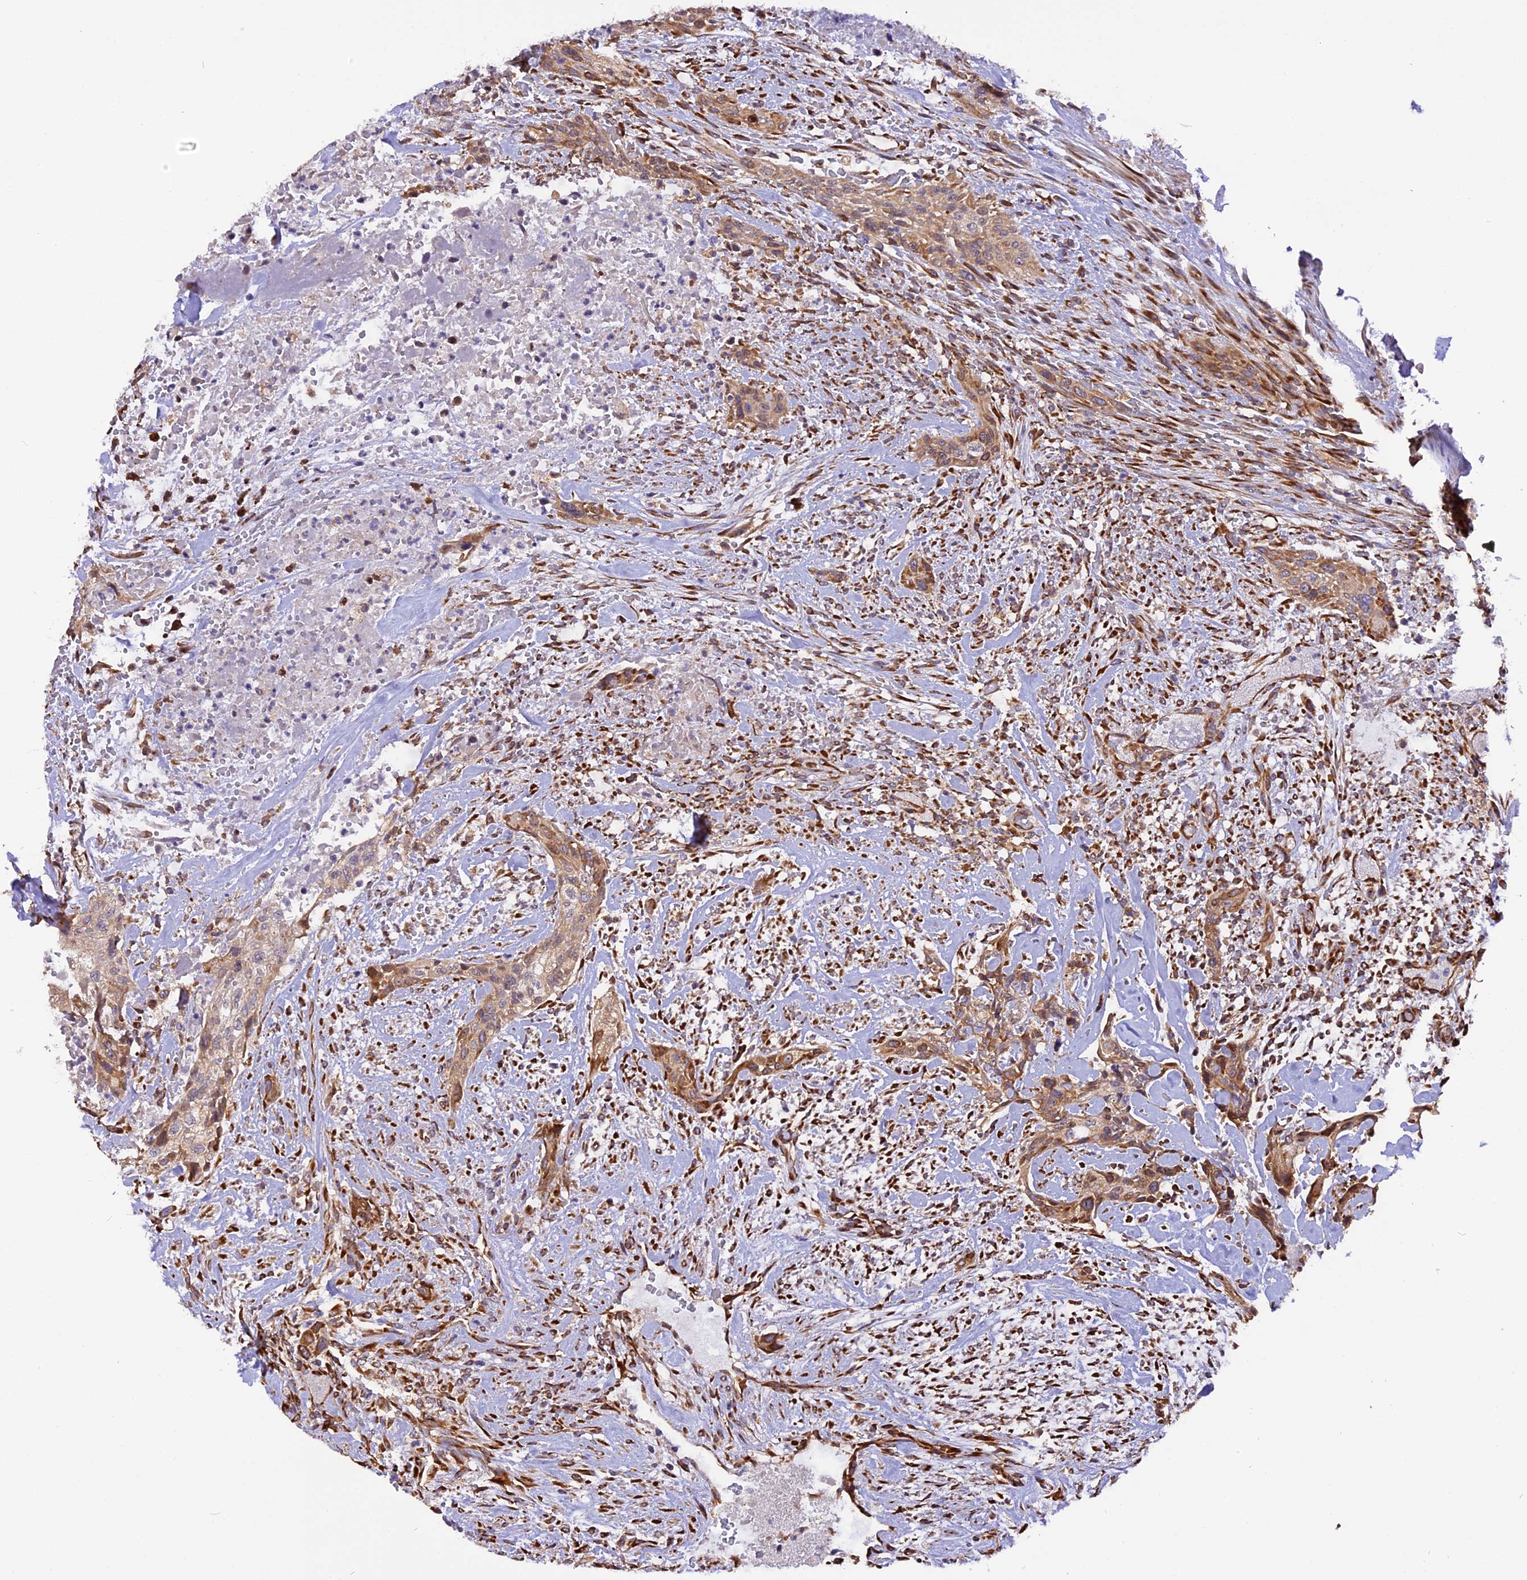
{"staining": {"intensity": "moderate", "quantity": ">75%", "location": "cytoplasmic/membranous"}, "tissue": "urothelial cancer", "cell_type": "Tumor cells", "image_type": "cancer", "snomed": [{"axis": "morphology", "description": "Urothelial carcinoma, High grade"}, {"axis": "topography", "description": "Urinary bladder"}], "caption": "Protein staining of high-grade urothelial carcinoma tissue exhibits moderate cytoplasmic/membranous positivity in about >75% of tumor cells.", "gene": "GNPTAB", "patient": {"sex": "male", "age": 35}}